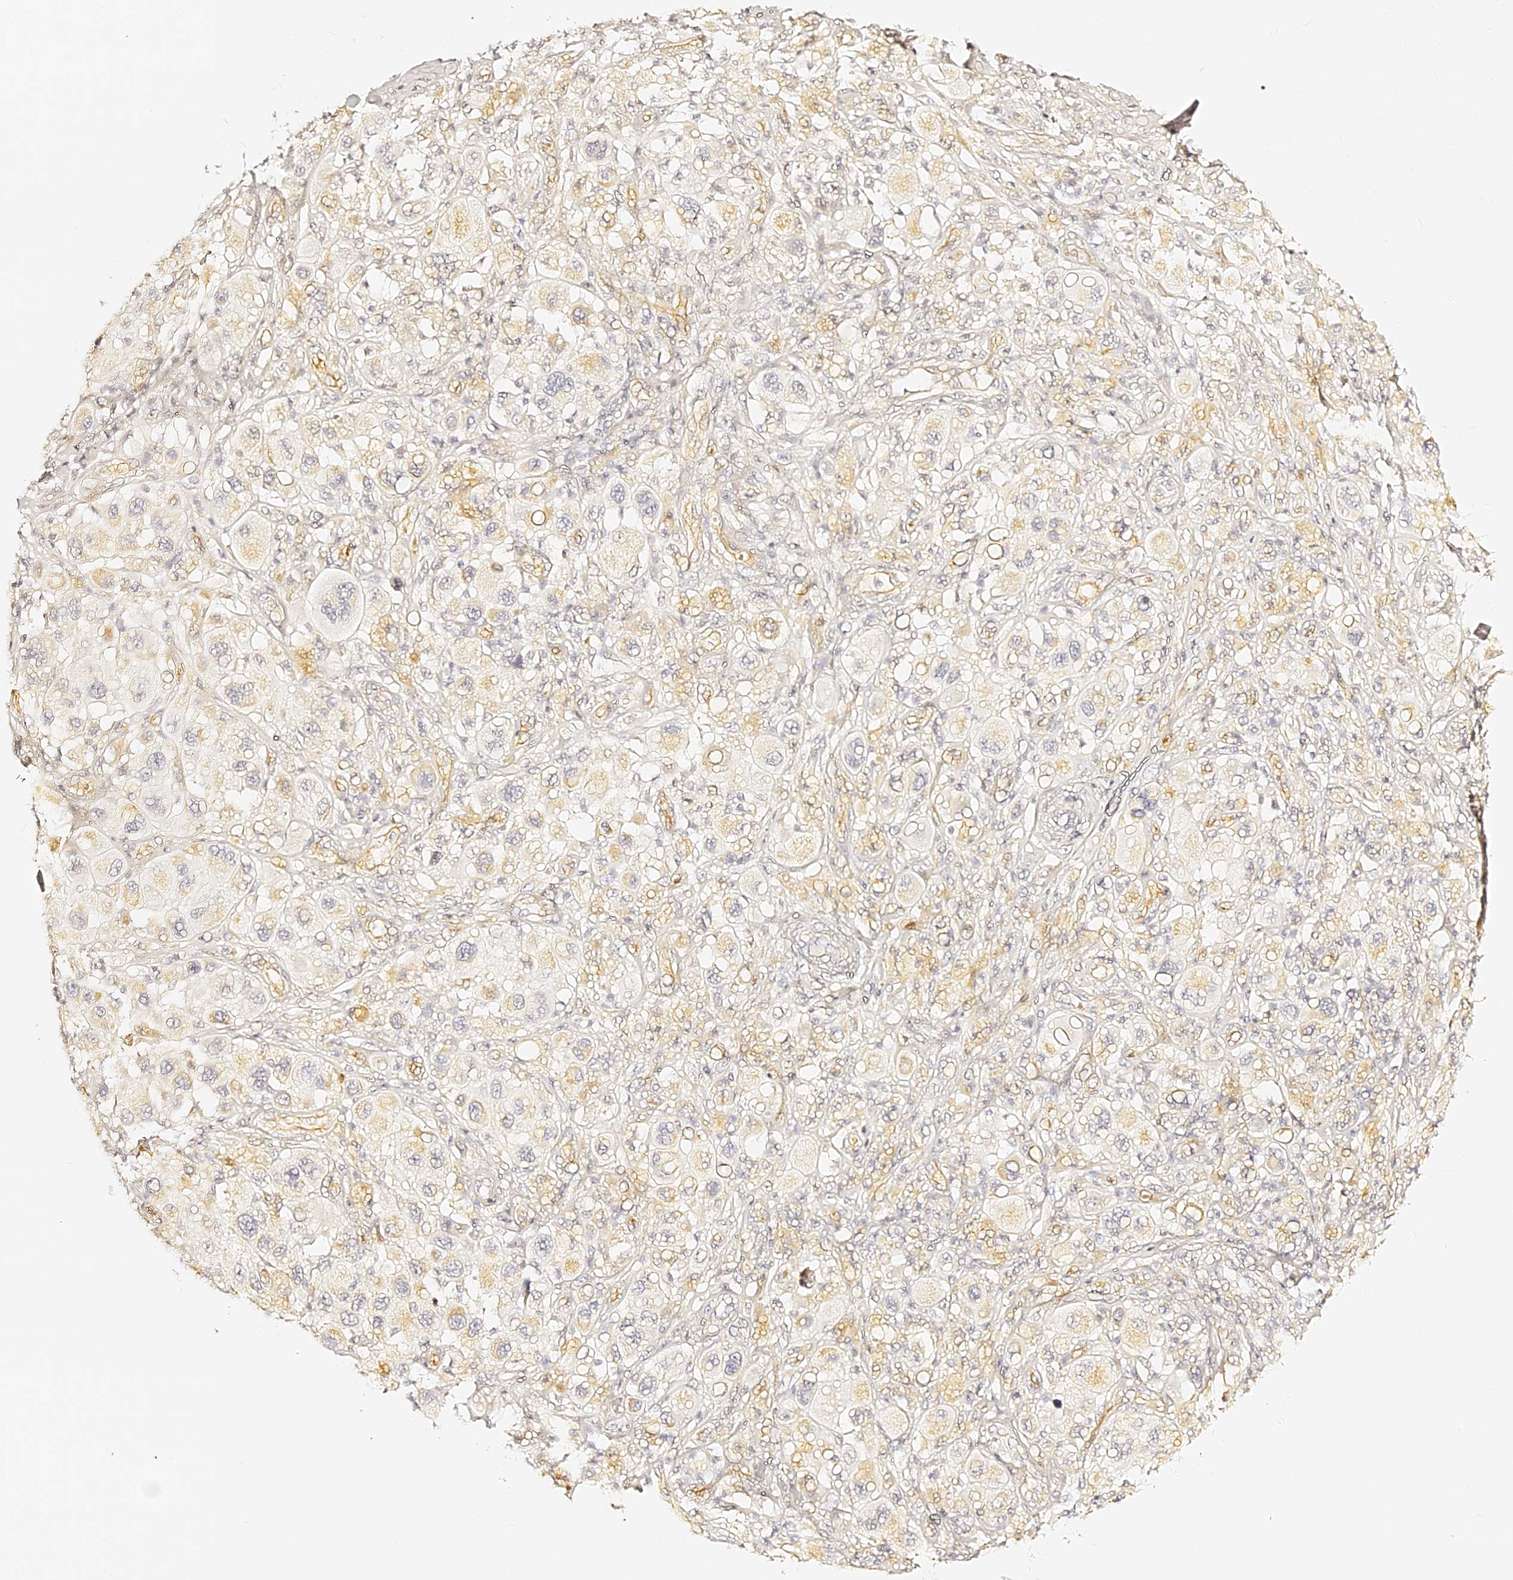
{"staining": {"intensity": "weak", "quantity": "<25%", "location": "cytoplasmic/membranous"}, "tissue": "melanoma", "cell_type": "Tumor cells", "image_type": "cancer", "snomed": [{"axis": "morphology", "description": "Malignant melanoma, Metastatic site"}, {"axis": "topography", "description": "Skin"}], "caption": "An IHC micrograph of melanoma is shown. There is no staining in tumor cells of melanoma.", "gene": "SLC1A3", "patient": {"sex": "male", "age": 41}}